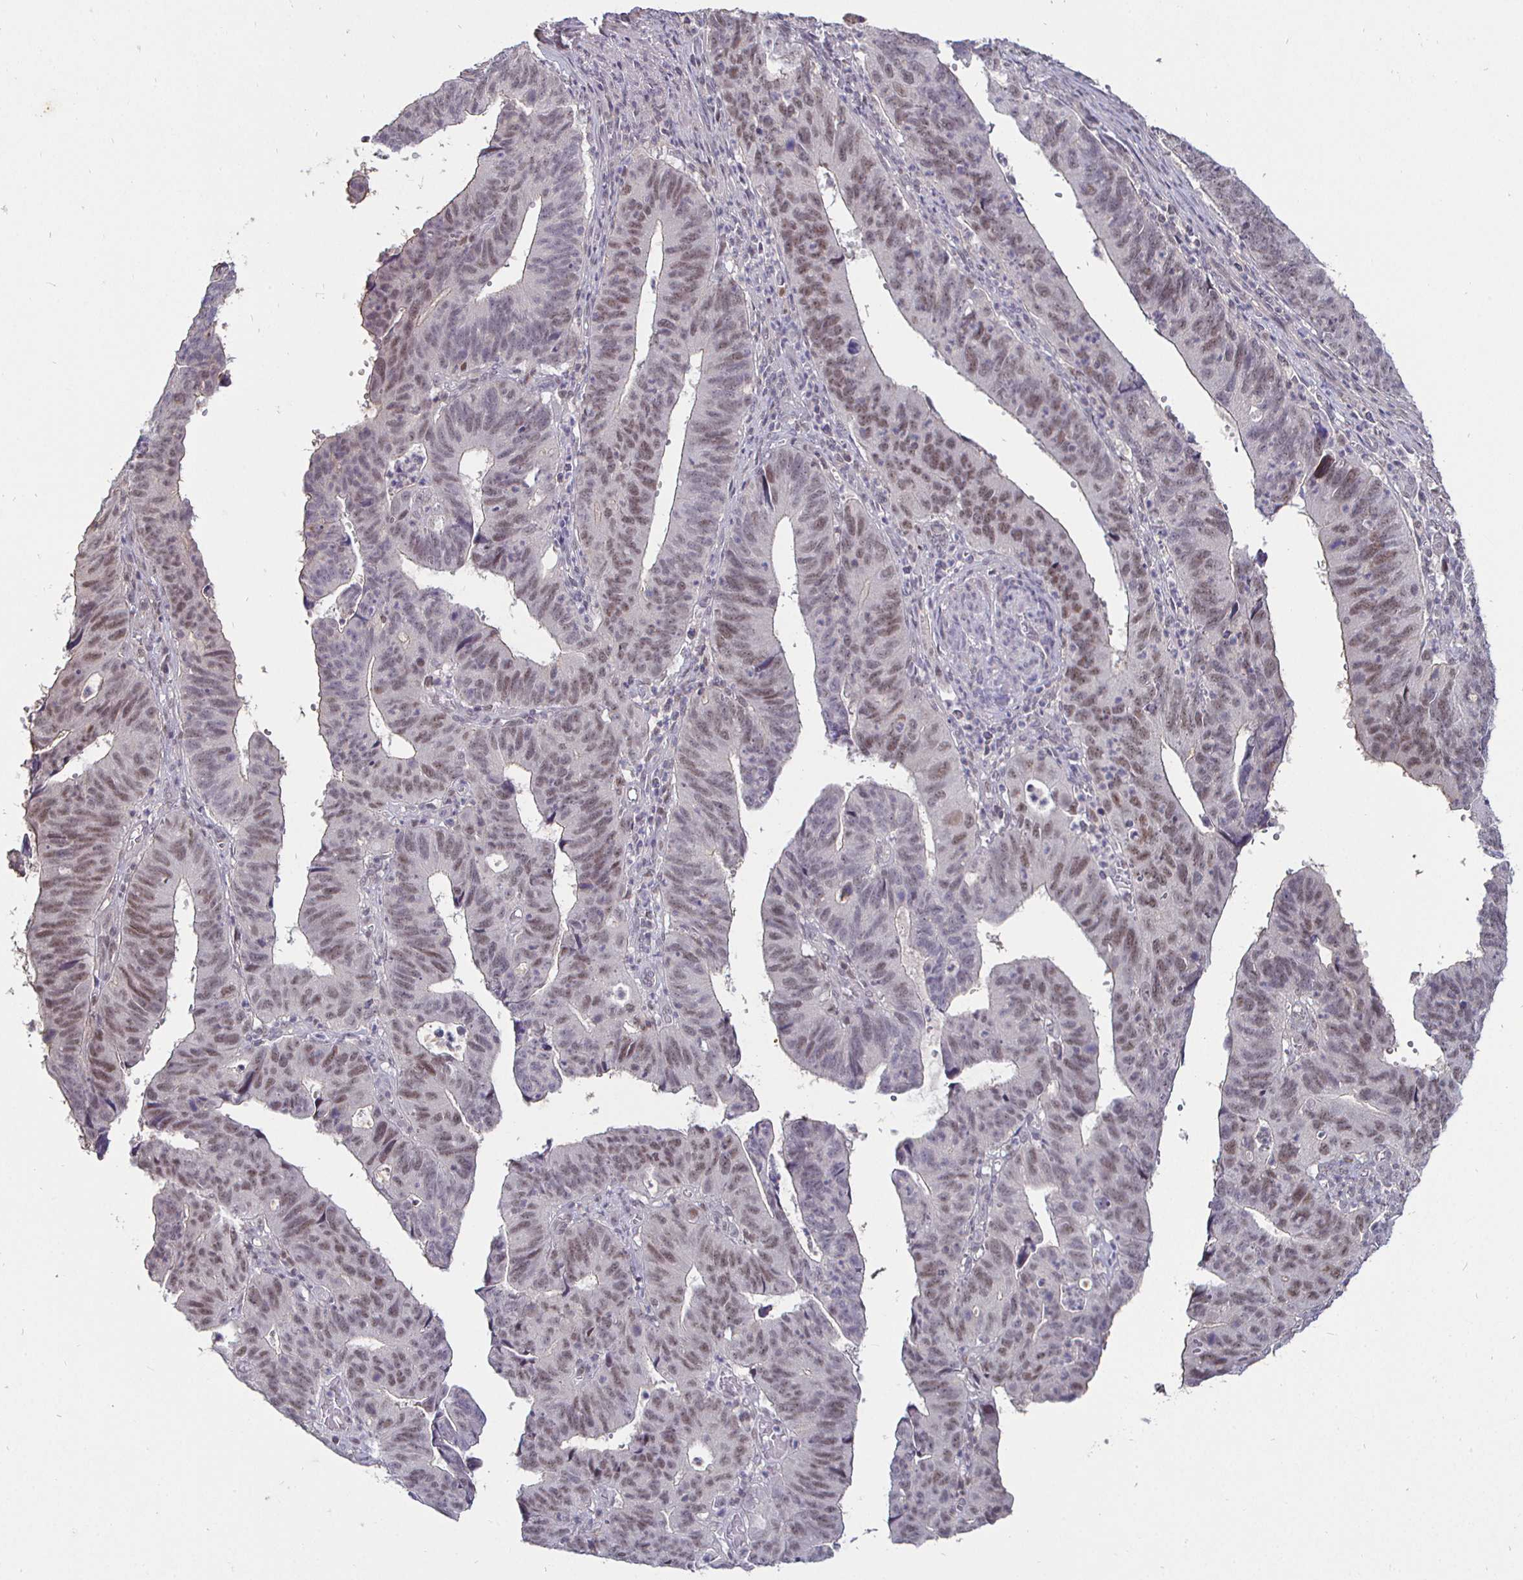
{"staining": {"intensity": "moderate", "quantity": "25%-75%", "location": "nuclear"}, "tissue": "stomach cancer", "cell_type": "Tumor cells", "image_type": "cancer", "snomed": [{"axis": "morphology", "description": "Adenocarcinoma, NOS"}, {"axis": "topography", "description": "Stomach"}], "caption": "This histopathology image reveals immunohistochemistry (IHC) staining of human stomach adenocarcinoma, with medium moderate nuclear staining in about 25%-75% of tumor cells.", "gene": "MLH1", "patient": {"sex": "male", "age": 59}}